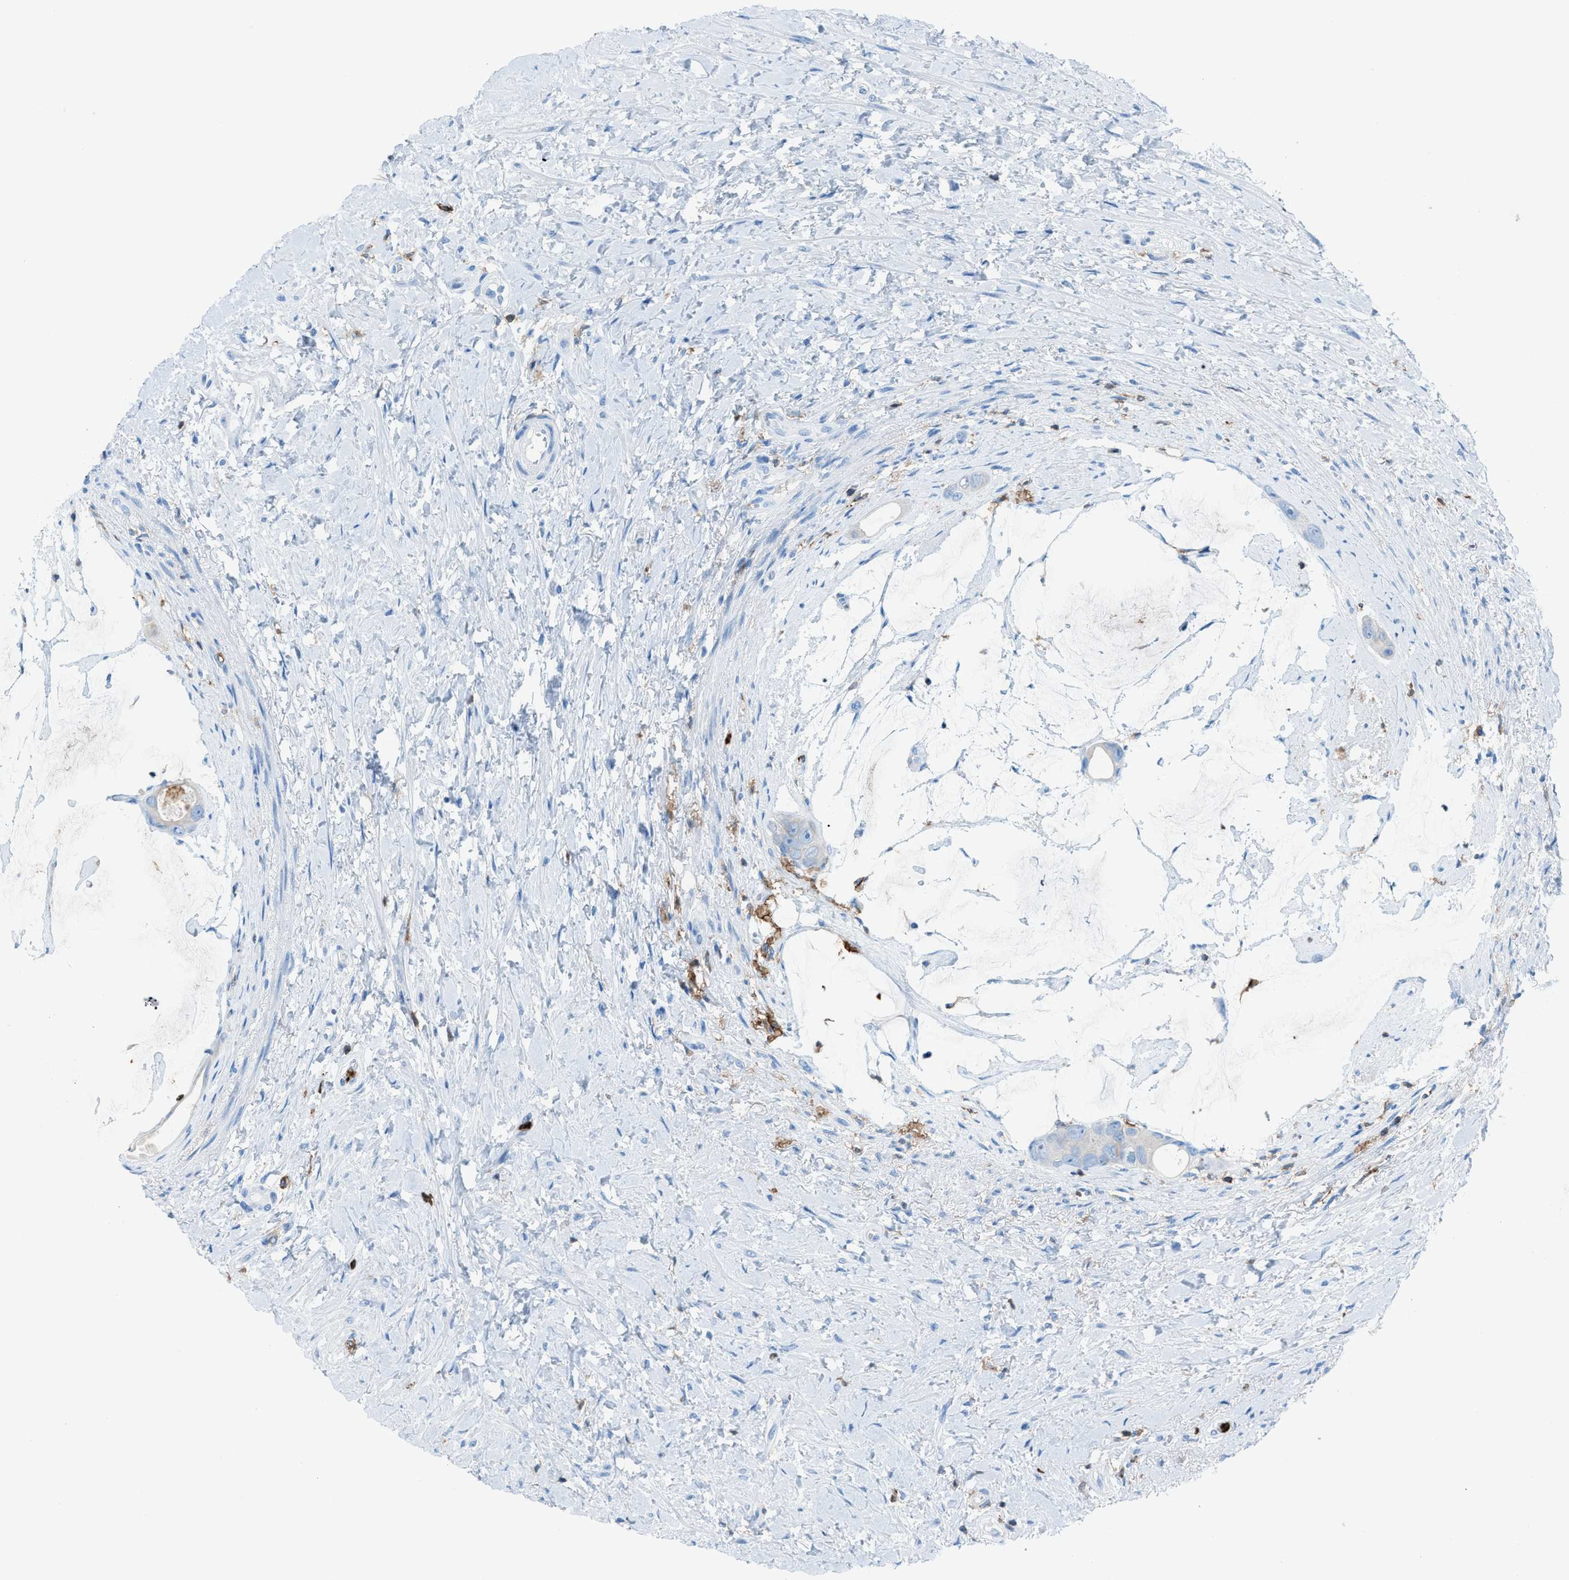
{"staining": {"intensity": "negative", "quantity": "none", "location": "none"}, "tissue": "colorectal cancer", "cell_type": "Tumor cells", "image_type": "cancer", "snomed": [{"axis": "morphology", "description": "Adenocarcinoma, NOS"}, {"axis": "topography", "description": "Rectum"}], "caption": "Tumor cells show no significant protein positivity in colorectal cancer (adenocarcinoma).", "gene": "ITGB2", "patient": {"sex": "male", "age": 51}}